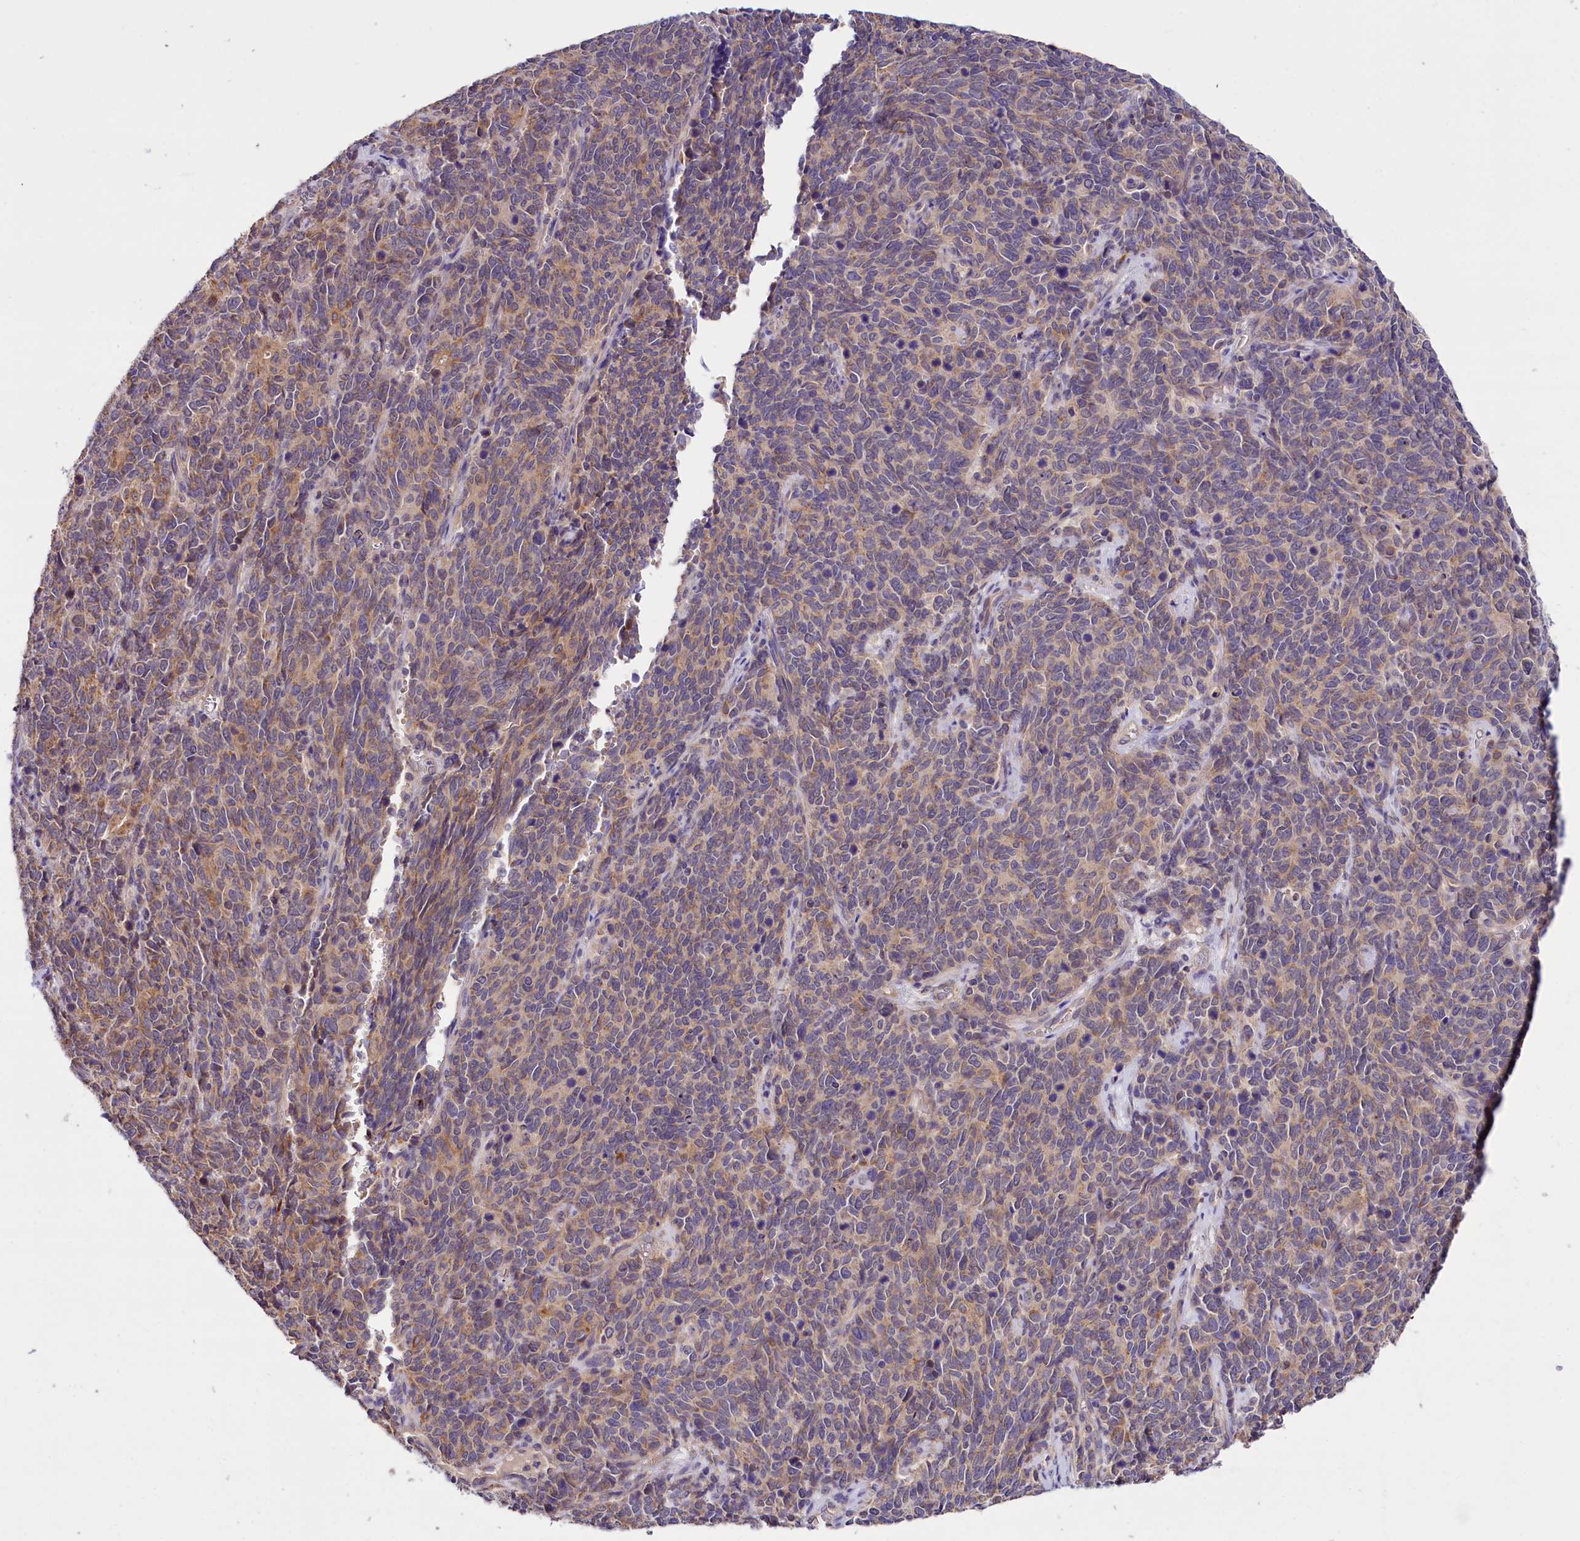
{"staining": {"intensity": "weak", "quantity": "25%-75%", "location": "cytoplasmic/membranous"}, "tissue": "cervical cancer", "cell_type": "Tumor cells", "image_type": "cancer", "snomed": [{"axis": "morphology", "description": "Squamous cell carcinoma, NOS"}, {"axis": "topography", "description": "Cervix"}], "caption": "Cervical cancer stained with IHC shows weak cytoplasmic/membranous expression in about 25%-75% of tumor cells.", "gene": "ZNF45", "patient": {"sex": "female", "age": 60}}